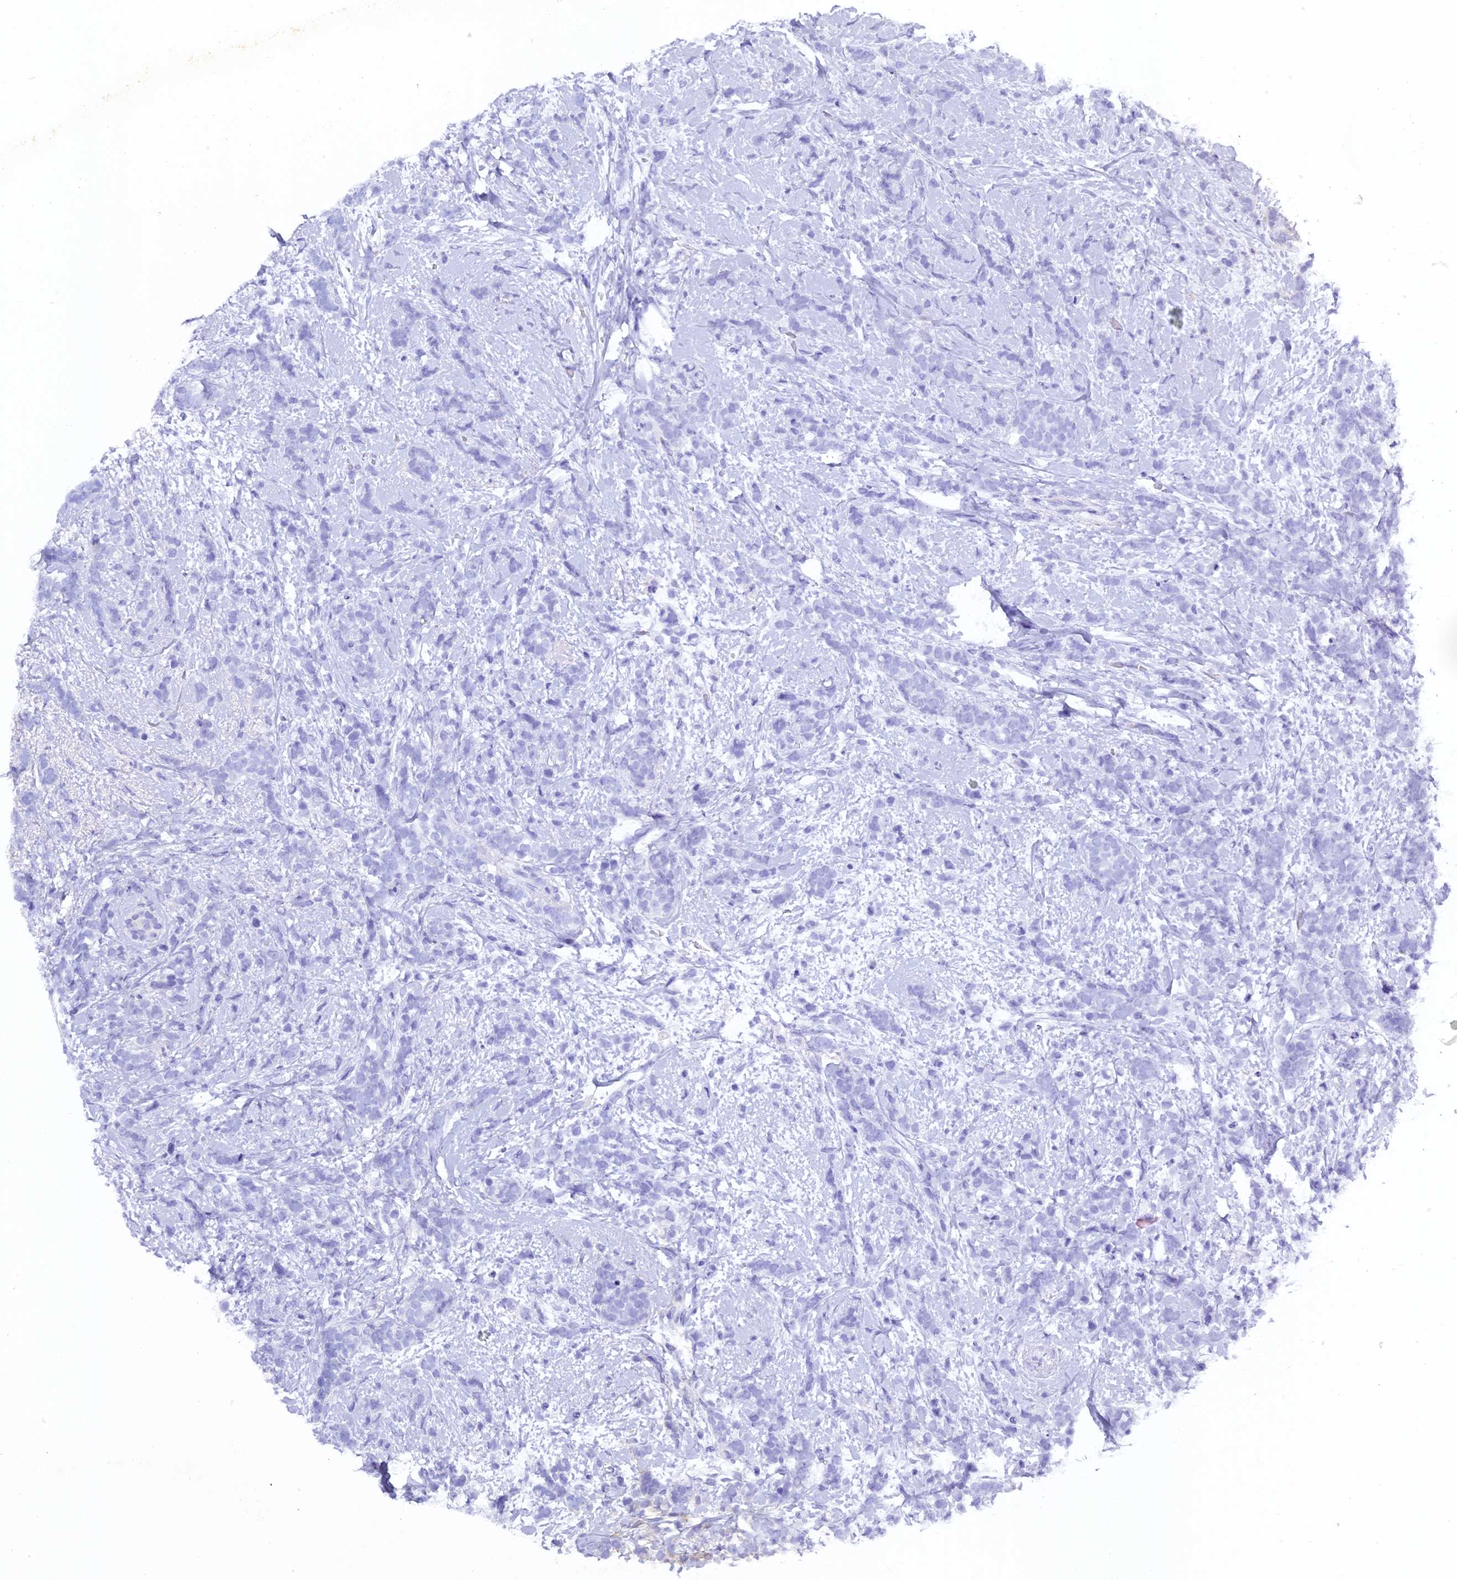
{"staining": {"intensity": "negative", "quantity": "none", "location": "none"}, "tissue": "breast cancer", "cell_type": "Tumor cells", "image_type": "cancer", "snomed": [{"axis": "morphology", "description": "Lobular carcinoma"}, {"axis": "topography", "description": "Breast"}], "caption": "Tumor cells are negative for protein expression in human breast cancer. The staining is performed using DAB (3,3'-diaminobenzidine) brown chromogen with nuclei counter-stained in using hematoxylin.", "gene": "RPIA", "patient": {"sex": "female", "age": 58}}